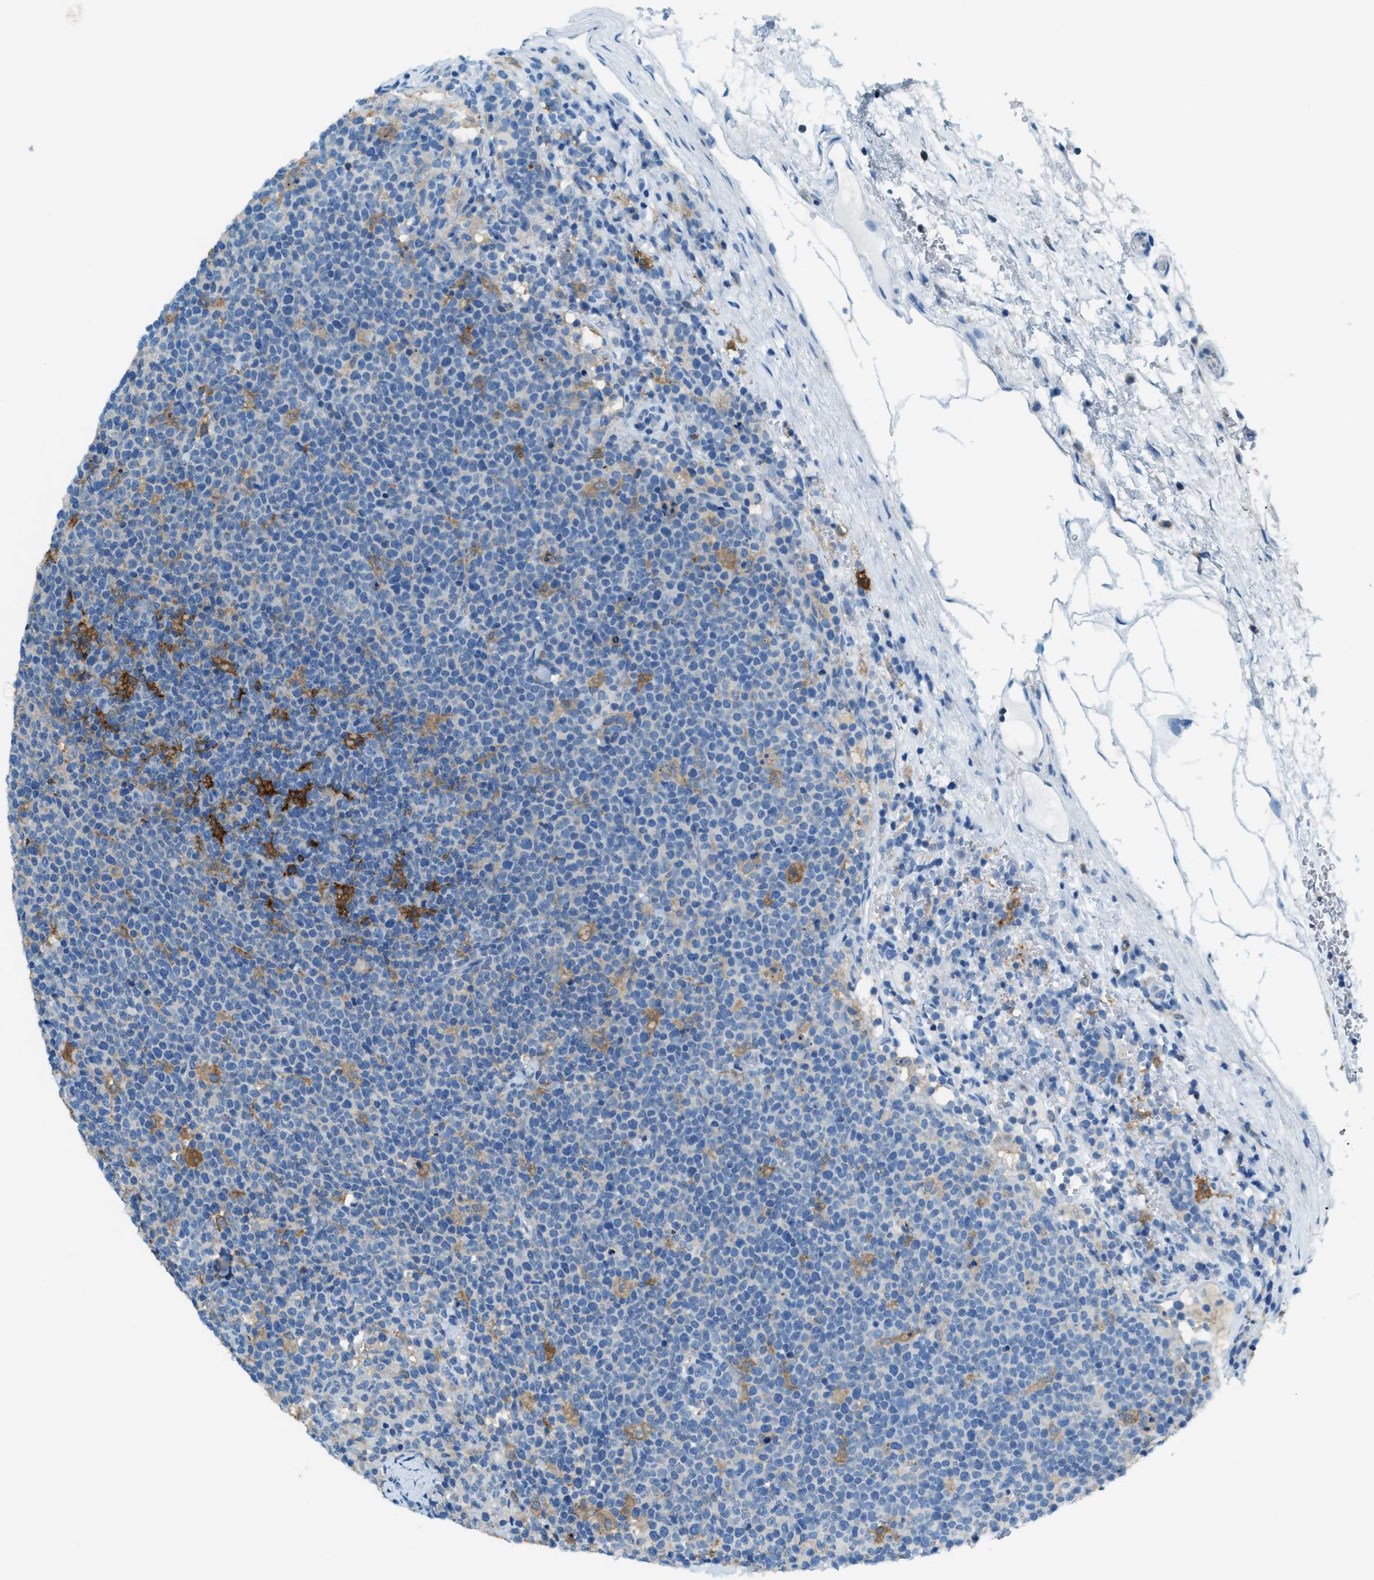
{"staining": {"intensity": "negative", "quantity": "none", "location": "none"}, "tissue": "lymphoma", "cell_type": "Tumor cells", "image_type": "cancer", "snomed": [{"axis": "morphology", "description": "Malignant lymphoma, non-Hodgkin's type, High grade"}, {"axis": "topography", "description": "Lymph node"}], "caption": "A micrograph of malignant lymphoma, non-Hodgkin's type (high-grade) stained for a protein demonstrates no brown staining in tumor cells. (DAB (3,3'-diaminobenzidine) immunohistochemistry (IHC), high magnification).", "gene": "MATCAP2", "patient": {"sex": "male", "age": 61}}